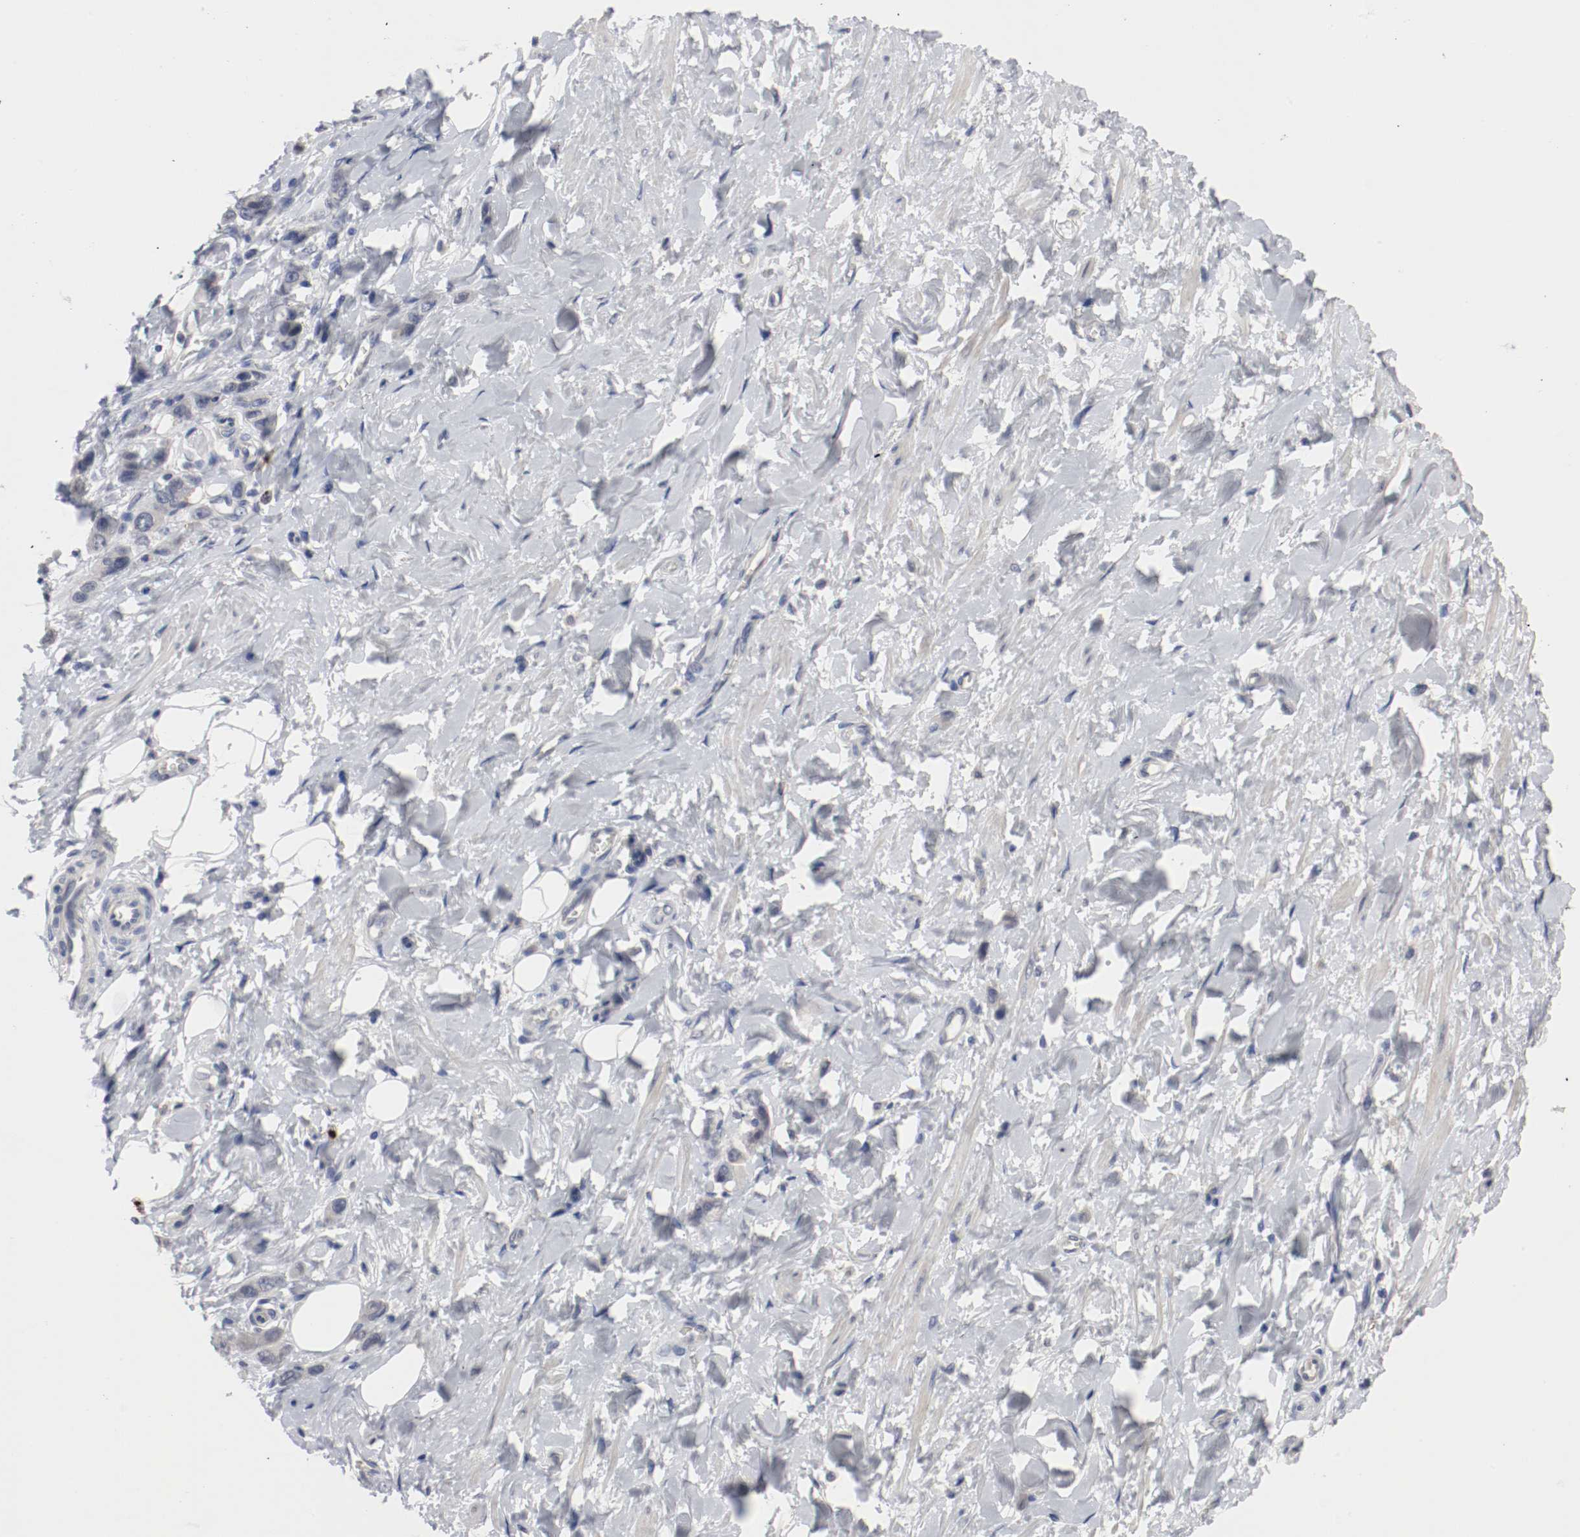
{"staining": {"intensity": "negative", "quantity": "none", "location": "none"}, "tissue": "stomach cancer", "cell_type": "Tumor cells", "image_type": "cancer", "snomed": [{"axis": "morphology", "description": "Adenocarcinoma, NOS"}, {"axis": "topography", "description": "Stomach"}], "caption": "Immunohistochemistry photomicrograph of stomach cancer stained for a protein (brown), which shows no staining in tumor cells. (Brightfield microscopy of DAB immunohistochemistry at high magnification).", "gene": "CEBPE", "patient": {"sex": "male", "age": 82}}